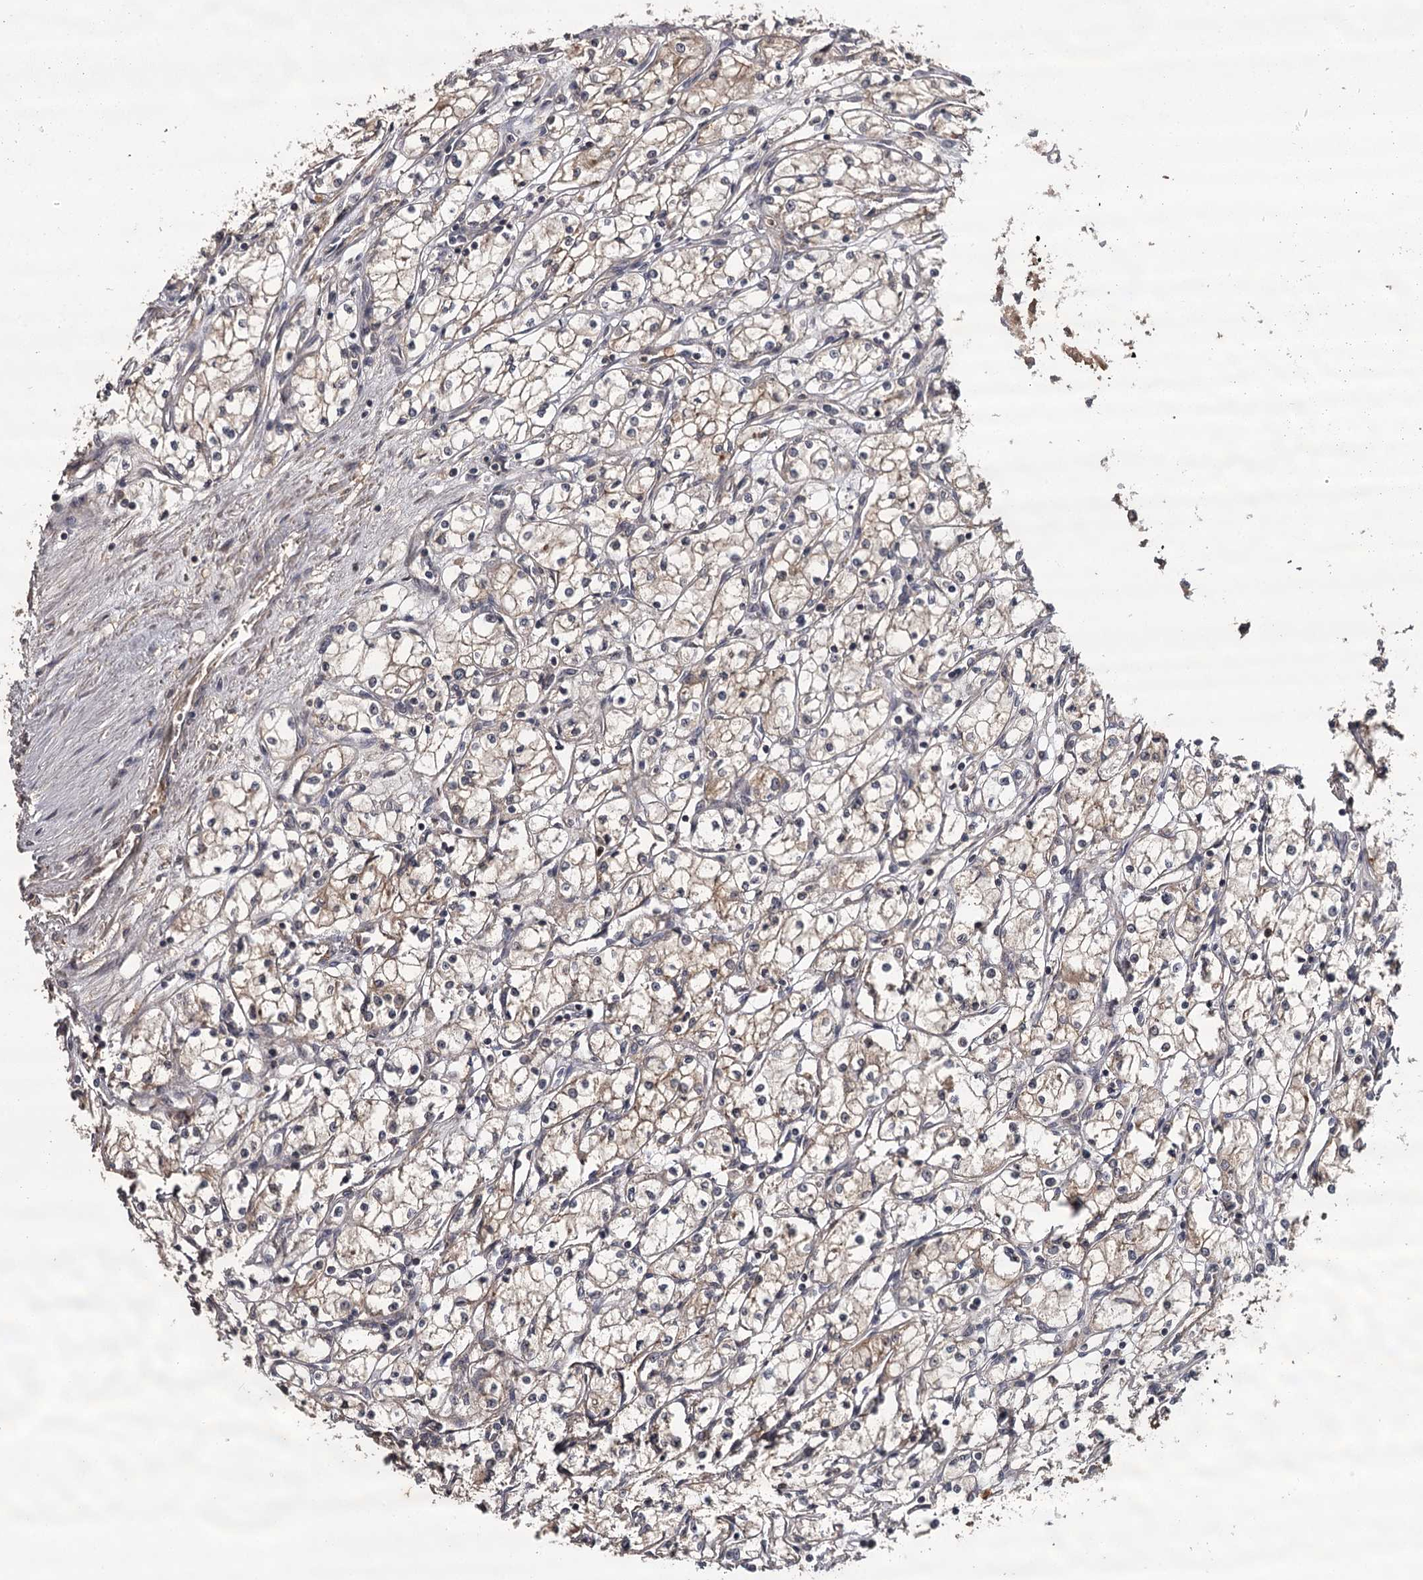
{"staining": {"intensity": "weak", "quantity": "25%-75%", "location": "cytoplasmic/membranous"}, "tissue": "renal cancer", "cell_type": "Tumor cells", "image_type": "cancer", "snomed": [{"axis": "morphology", "description": "Adenocarcinoma, NOS"}, {"axis": "topography", "description": "Kidney"}], "caption": "This is a histology image of immunohistochemistry staining of renal cancer, which shows weak positivity in the cytoplasmic/membranous of tumor cells.", "gene": "TTC12", "patient": {"sex": "male", "age": 59}}